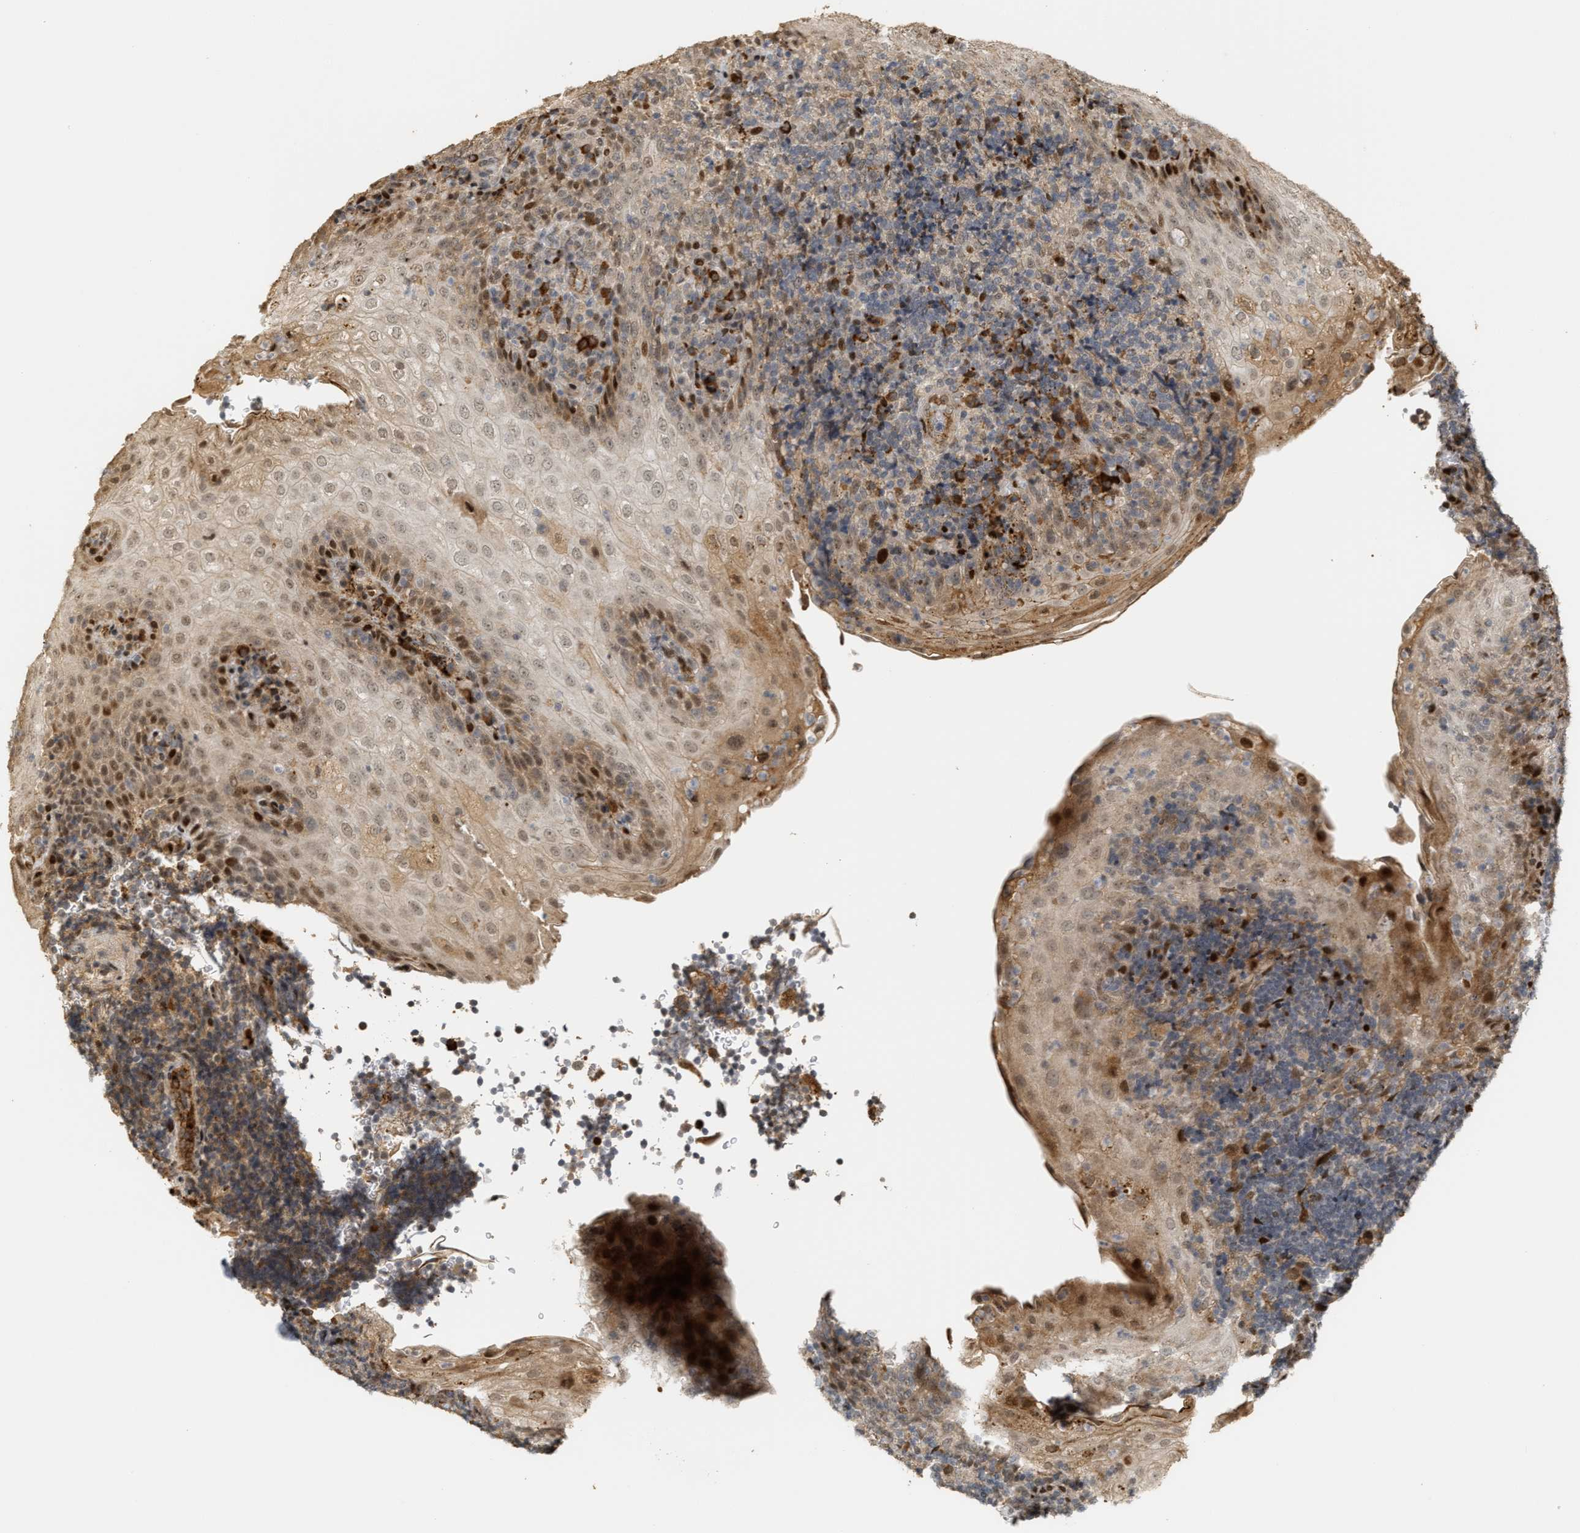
{"staining": {"intensity": "strong", "quantity": "<25%", "location": "cytoplasmic/membranous"}, "tissue": "tonsil", "cell_type": "Germinal center cells", "image_type": "normal", "snomed": [{"axis": "morphology", "description": "Normal tissue, NOS"}, {"axis": "topography", "description": "Tonsil"}], "caption": "Unremarkable tonsil reveals strong cytoplasmic/membranous positivity in approximately <25% of germinal center cells, visualized by immunohistochemistry. (Brightfield microscopy of DAB IHC at high magnification).", "gene": "ZFAND5", "patient": {"sex": "male", "age": 37}}